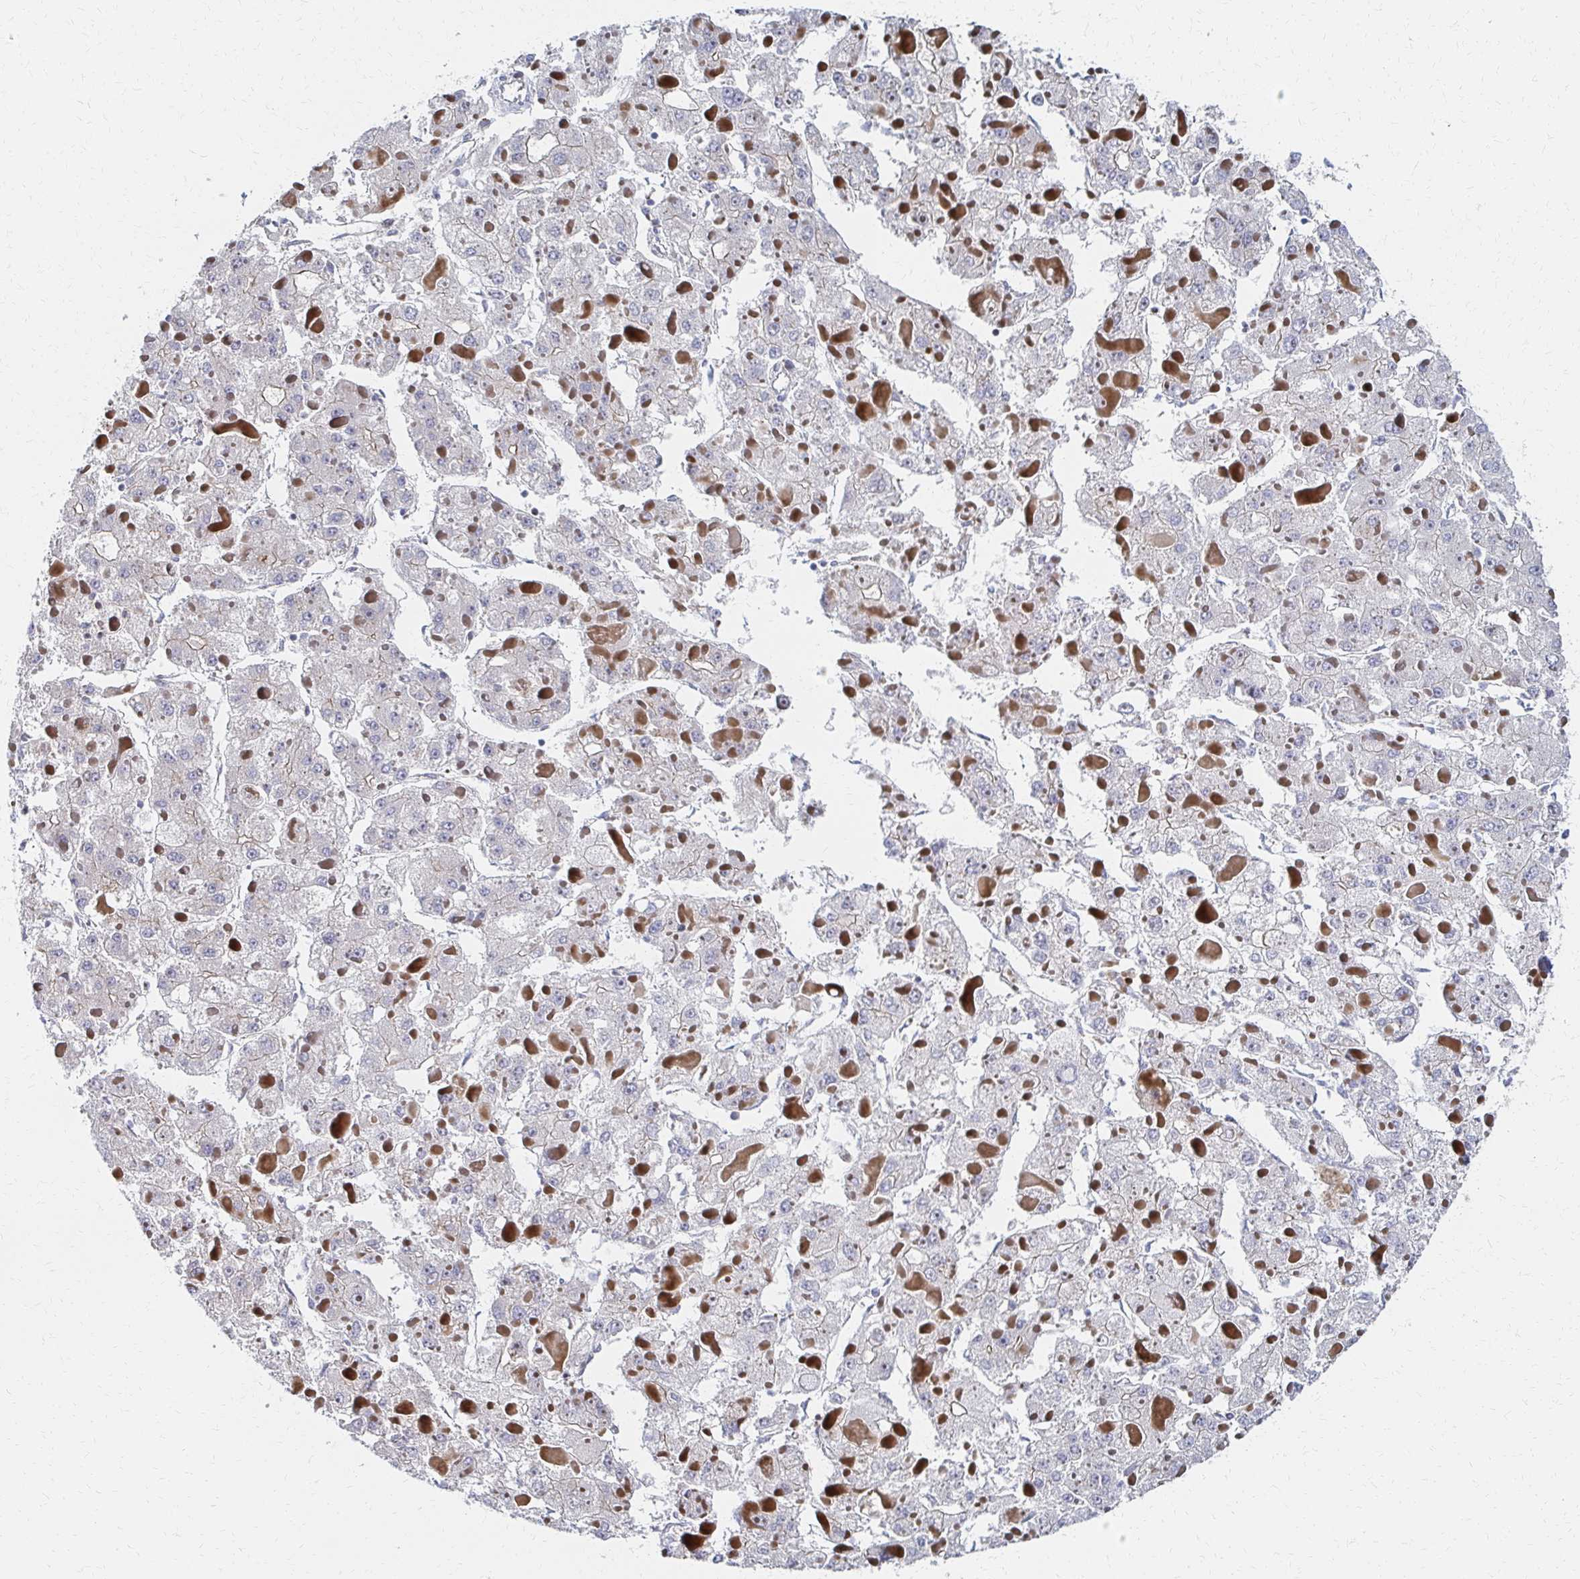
{"staining": {"intensity": "negative", "quantity": "none", "location": "none"}, "tissue": "liver cancer", "cell_type": "Tumor cells", "image_type": "cancer", "snomed": [{"axis": "morphology", "description": "Carcinoma, Hepatocellular, NOS"}, {"axis": "topography", "description": "Liver"}], "caption": "Immunohistochemistry (IHC) of human hepatocellular carcinoma (liver) demonstrates no positivity in tumor cells.", "gene": "MAN1A1", "patient": {"sex": "female", "age": 73}}